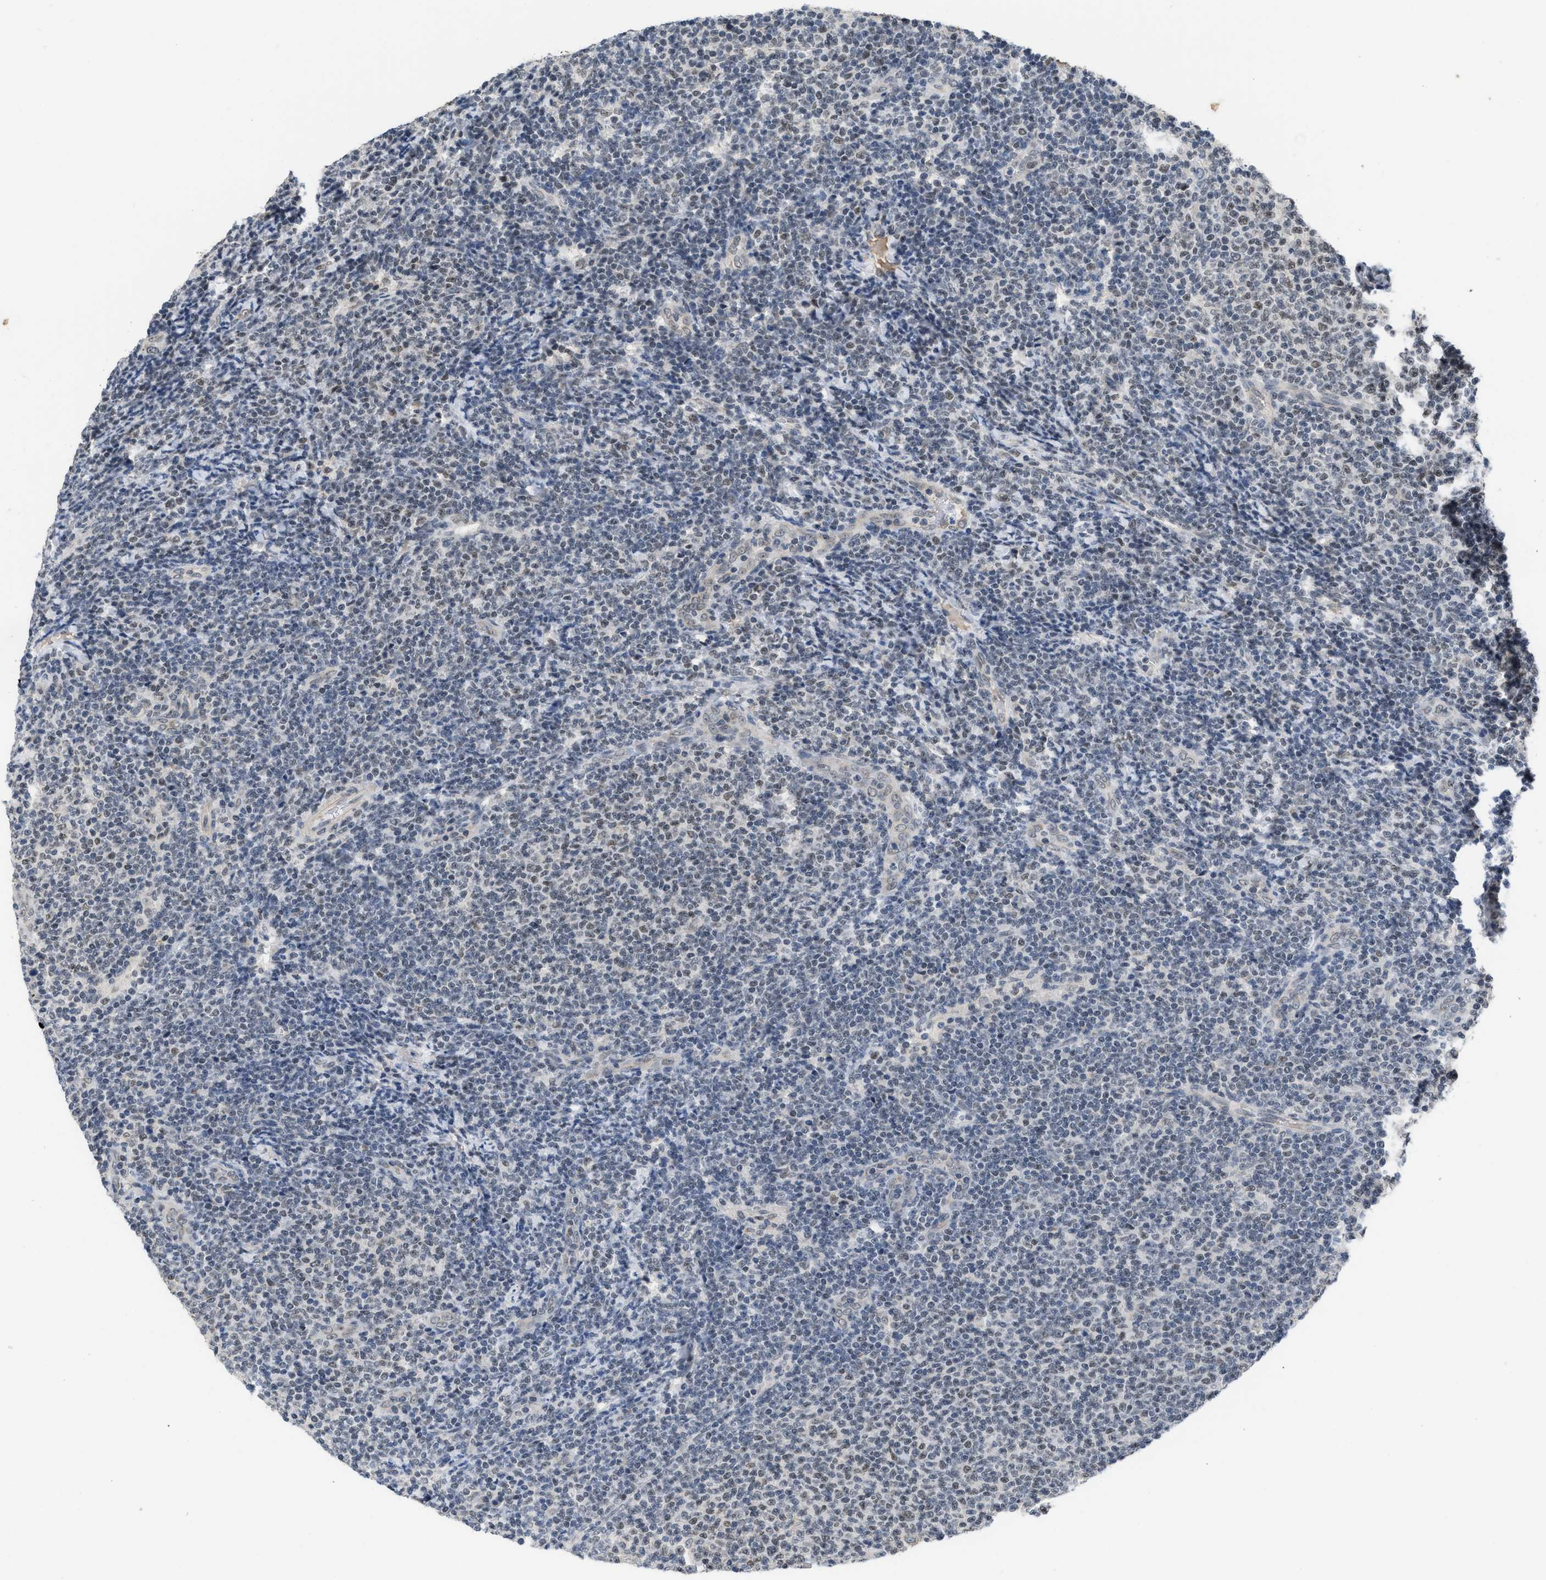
{"staining": {"intensity": "moderate", "quantity": "<25%", "location": "nuclear"}, "tissue": "lymphoma", "cell_type": "Tumor cells", "image_type": "cancer", "snomed": [{"axis": "morphology", "description": "Malignant lymphoma, non-Hodgkin's type, Low grade"}, {"axis": "topography", "description": "Lymph node"}], "caption": "Tumor cells exhibit low levels of moderate nuclear expression in about <25% of cells in malignant lymphoma, non-Hodgkin's type (low-grade).", "gene": "TERF2IP", "patient": {"sex": "male", "age": 66}}